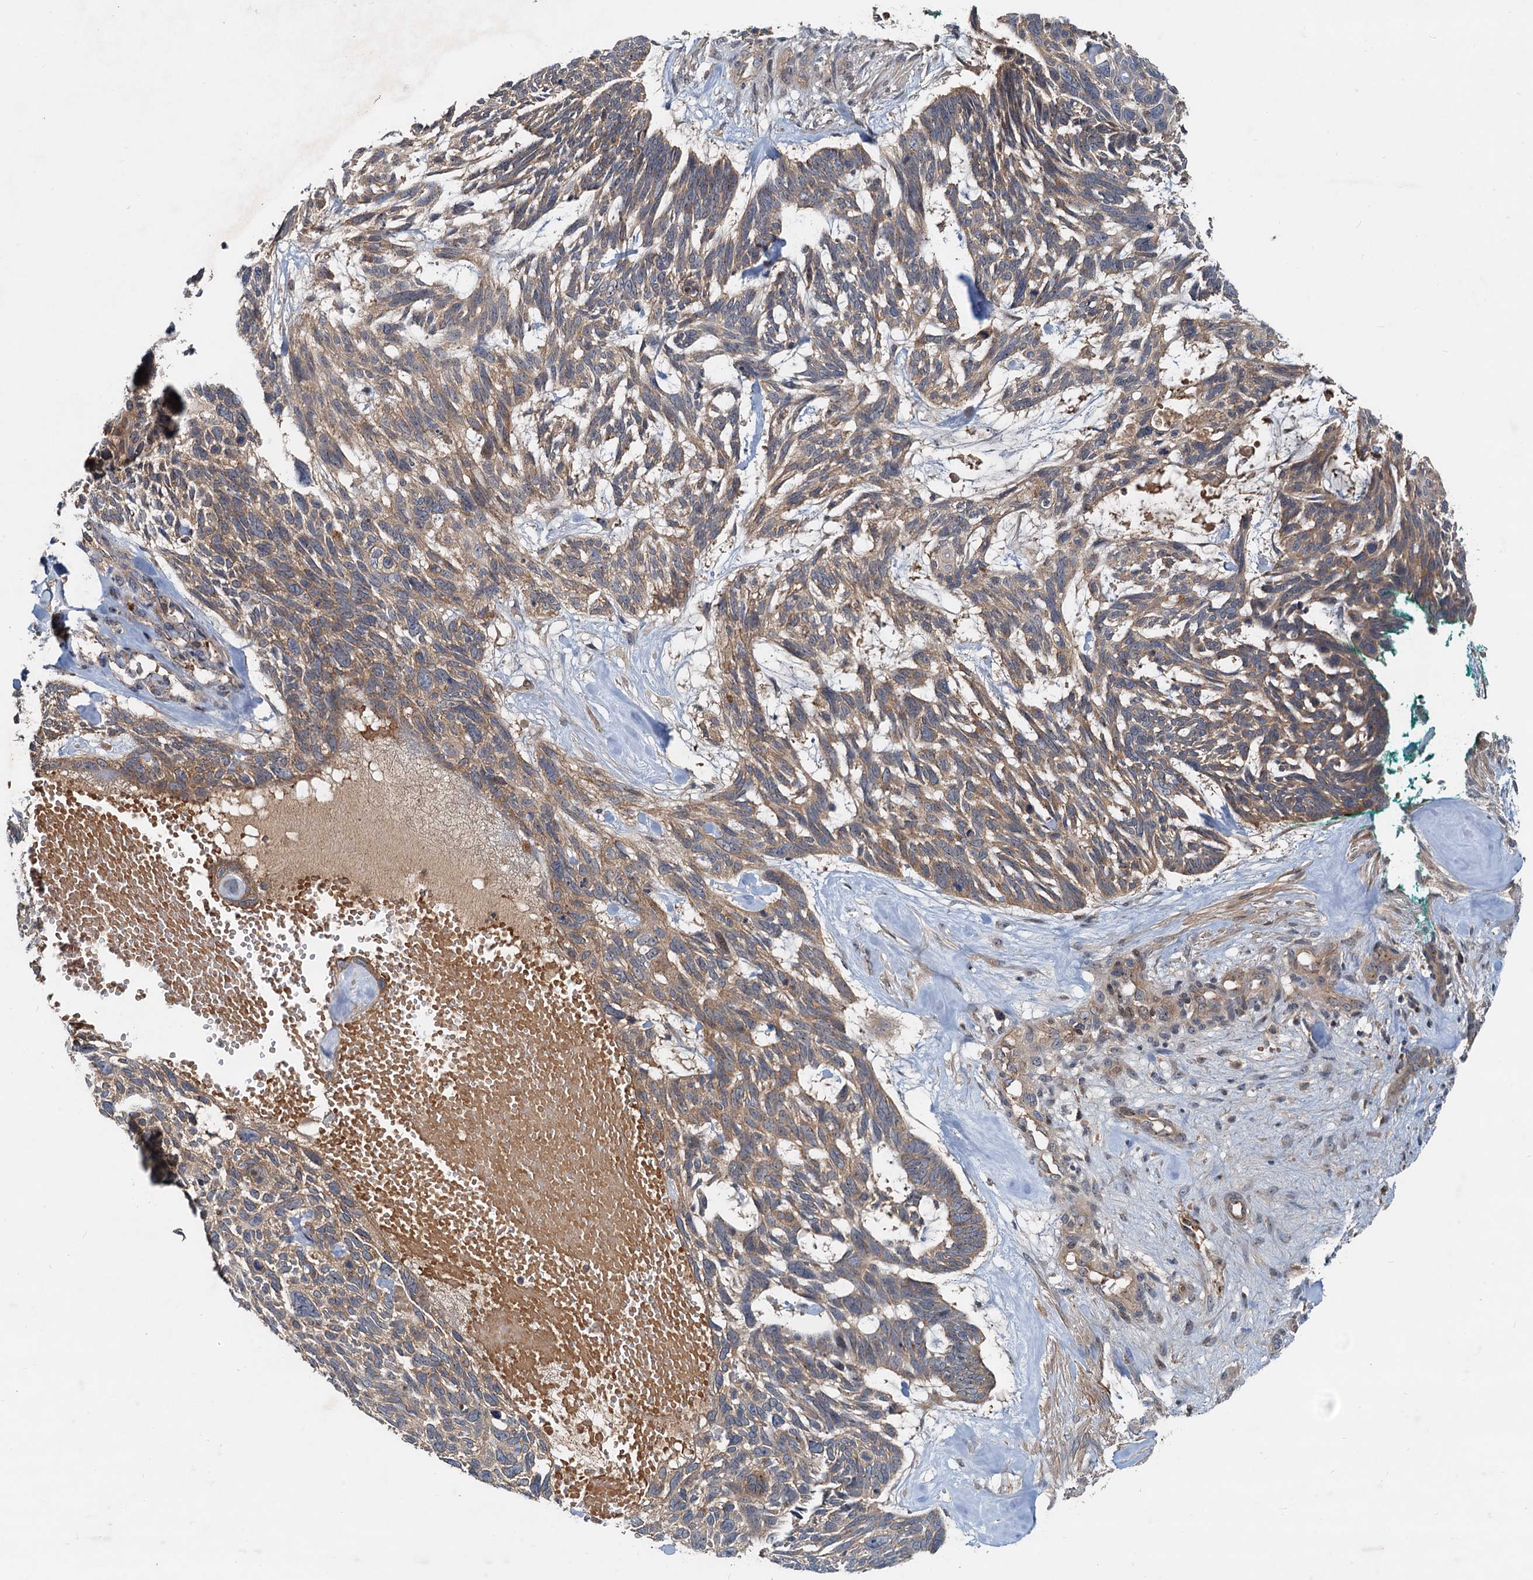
{"staining": {"intensity": "moderate", "quantity": ">75%", "location": "cytoplasmic/membranous"}, "tissue": "skin cancer", "cell_type": "Tumor cells", "image_type": "cancer", "snomed": [{"axis": "morphology", "description": "Basal cell carcinoma"}, {"axis": "topography", "description": "Skin"}], "caption": "The micrograph demonstrates staining of skin cancer (basal cell carcinoma), revealing moderate cytoplasmic/membranous protein positivity (brown color) within tumor cells.", "gene": "CEP68", "patient": {"sex": "male", "age": 88}}